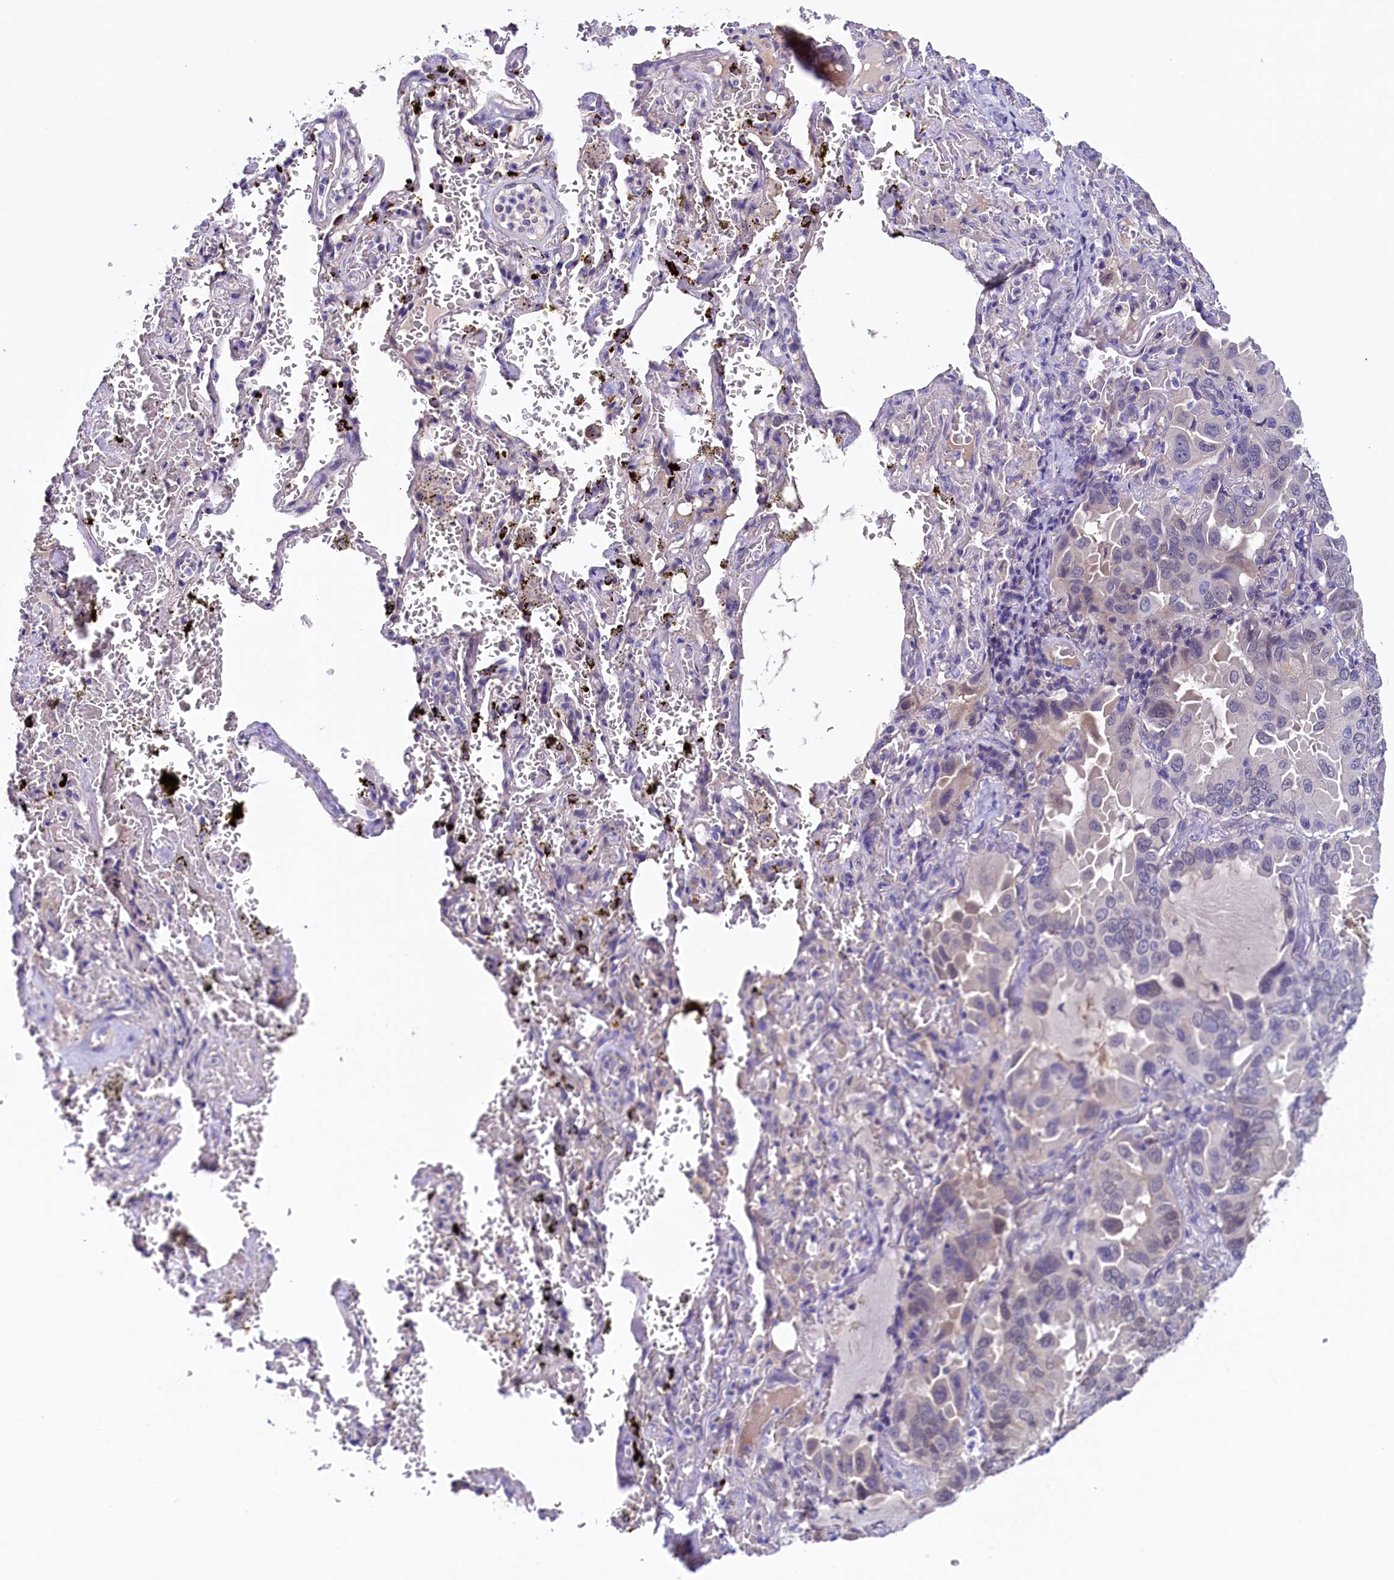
{"staining": {"intensity": "negative", "quantity": "none", "location": "none"}, "tissue": "lung cancer", "cell_type": "Tumor cells", "image_type": "cancer", "snomed": [{"axis": "morphology", "description": "Adenocarcinoma, NOS"}, {"axis": "topography", "description": "Lung"}], "caption": "Histopathology image shows no protein positivity in tumor cells of lung cancer tissue.", "gene": "FLYWCH2", "patient": {"sex": "male", "age": 64}}